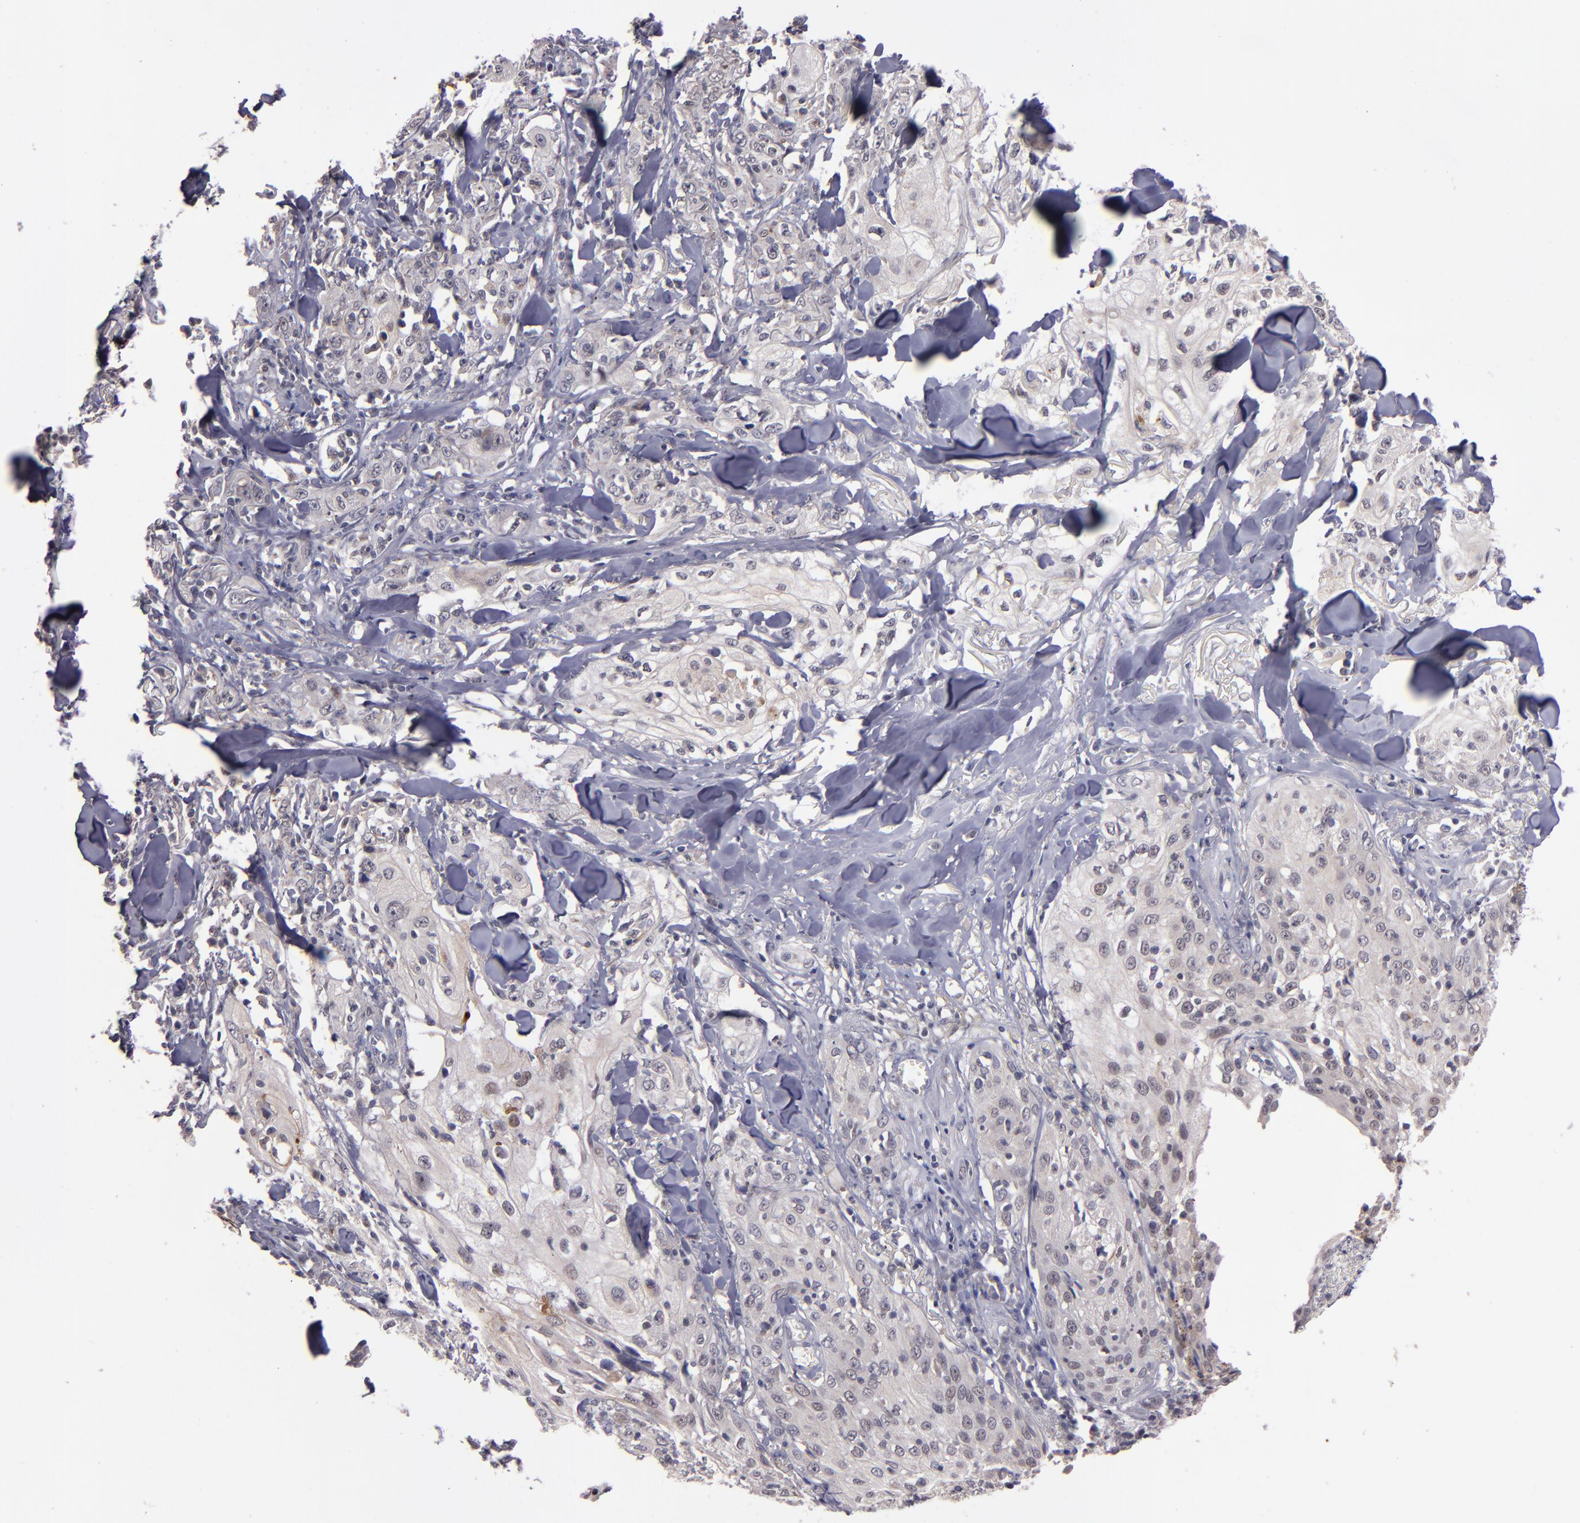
{"staining": {"intensity": "negative", "quantity": "none", "location": "none"}, "tissue": "skin cancer", "cell_type": "Tumor cells", "image_type": "cancer", "snomed": [{"axis": "morphology", "description": "Squamous cell carcinoma, NOS"}, {"axis": "topography", "description": "Skin"}], "caption": "A histopathology image of skin cancer stained for a protein displays no brown staining in tumor cells.", "gene": "SYP", "patient": {"sex": "male", "age": 65}}